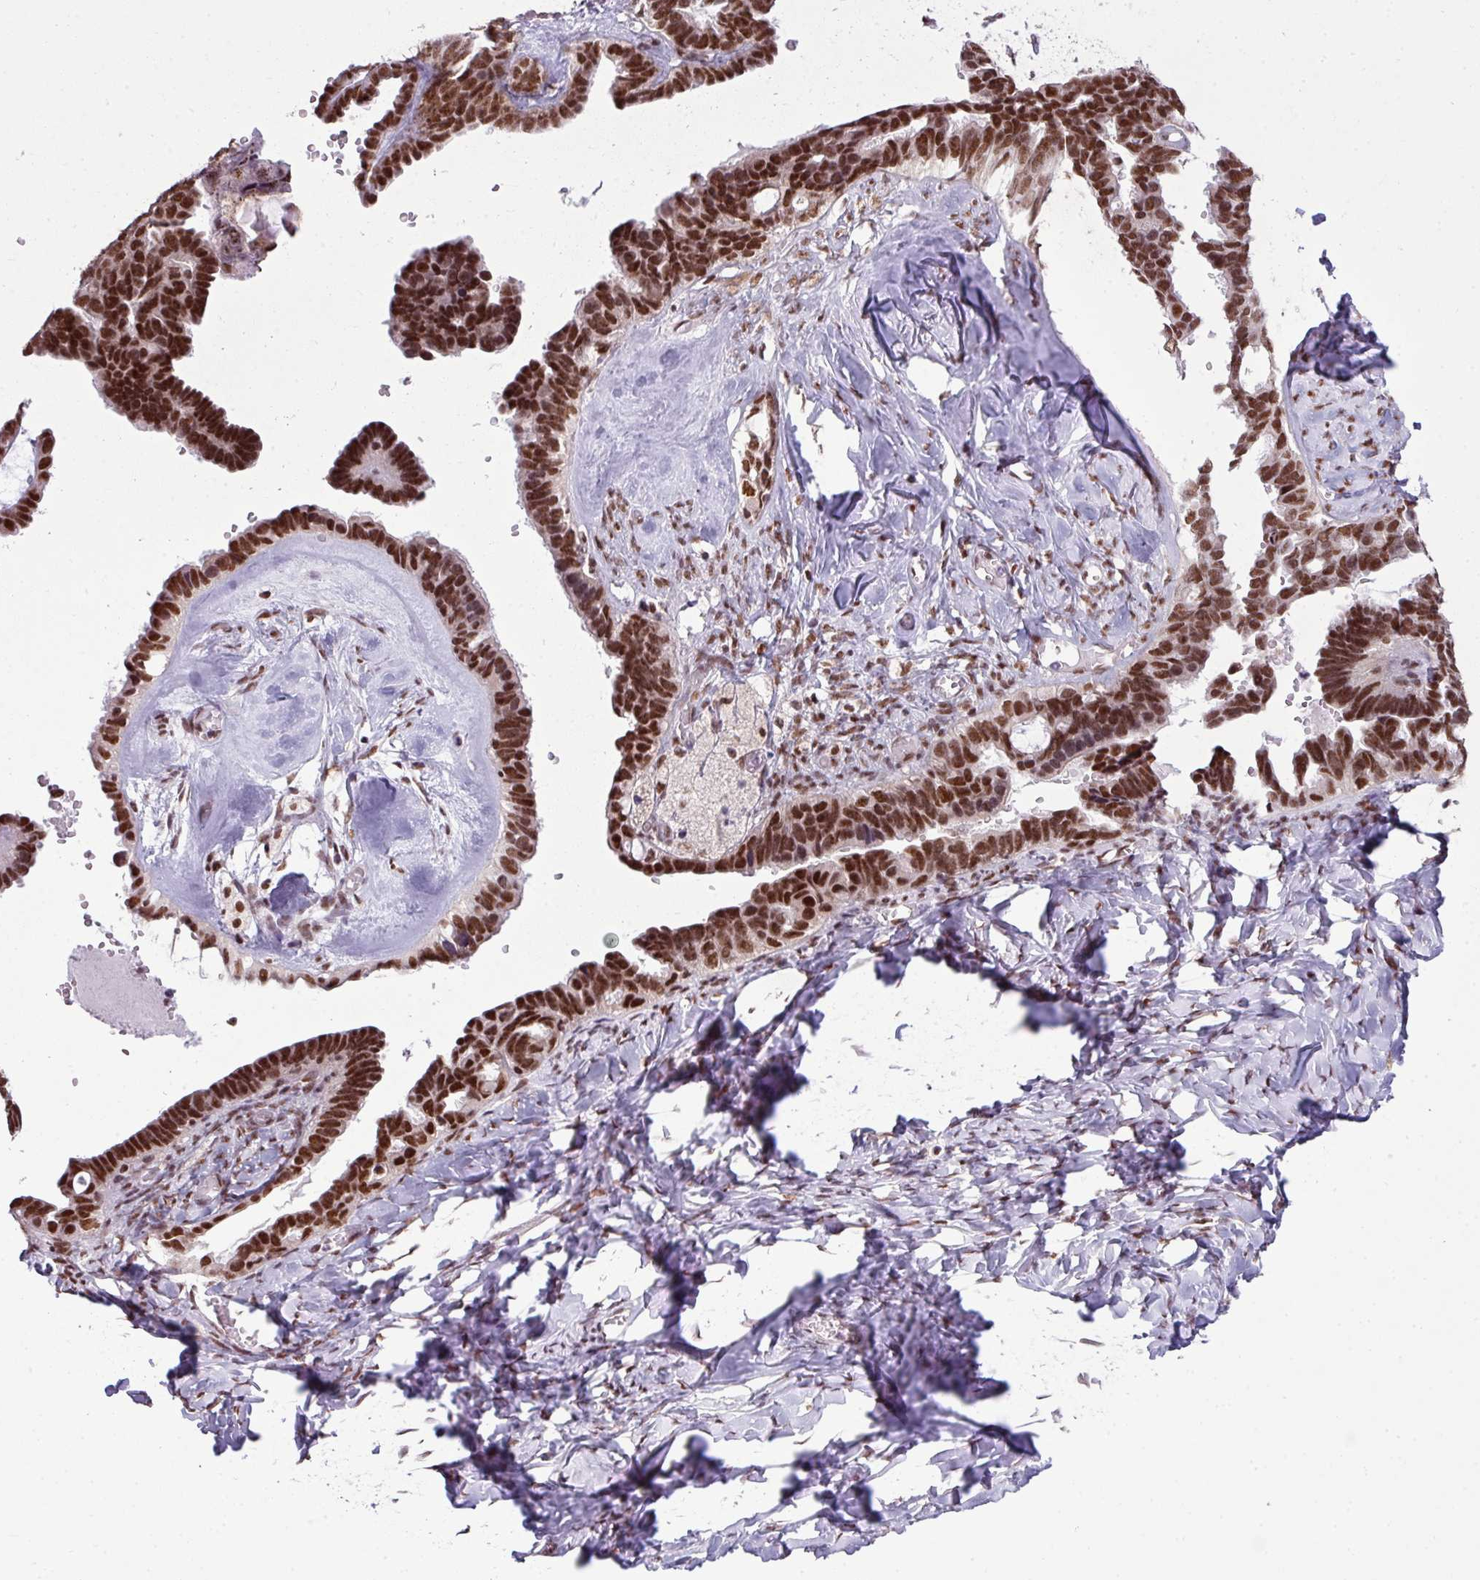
{"staining": {"intensity": "strong", "quantity": ">75%", "location": "nuclear"}, "tissue": "ovarian cancer", "cell_type": "Tumor cells", "image_type": "cancer", "snomed": [{"axis": "morphology", "description": "Cystadenocarcinoma, serous, NOS"}, {"axis": "topography", "description": "Ovary"}], "caption": "Ovarian serous cystadenocarcinoma stained with a brown dye shows strong nuclear positive expression in about >75% of tumor cells.", "gene": "ARL6IP4", "patient": {"sex": "female", "age": 69}}